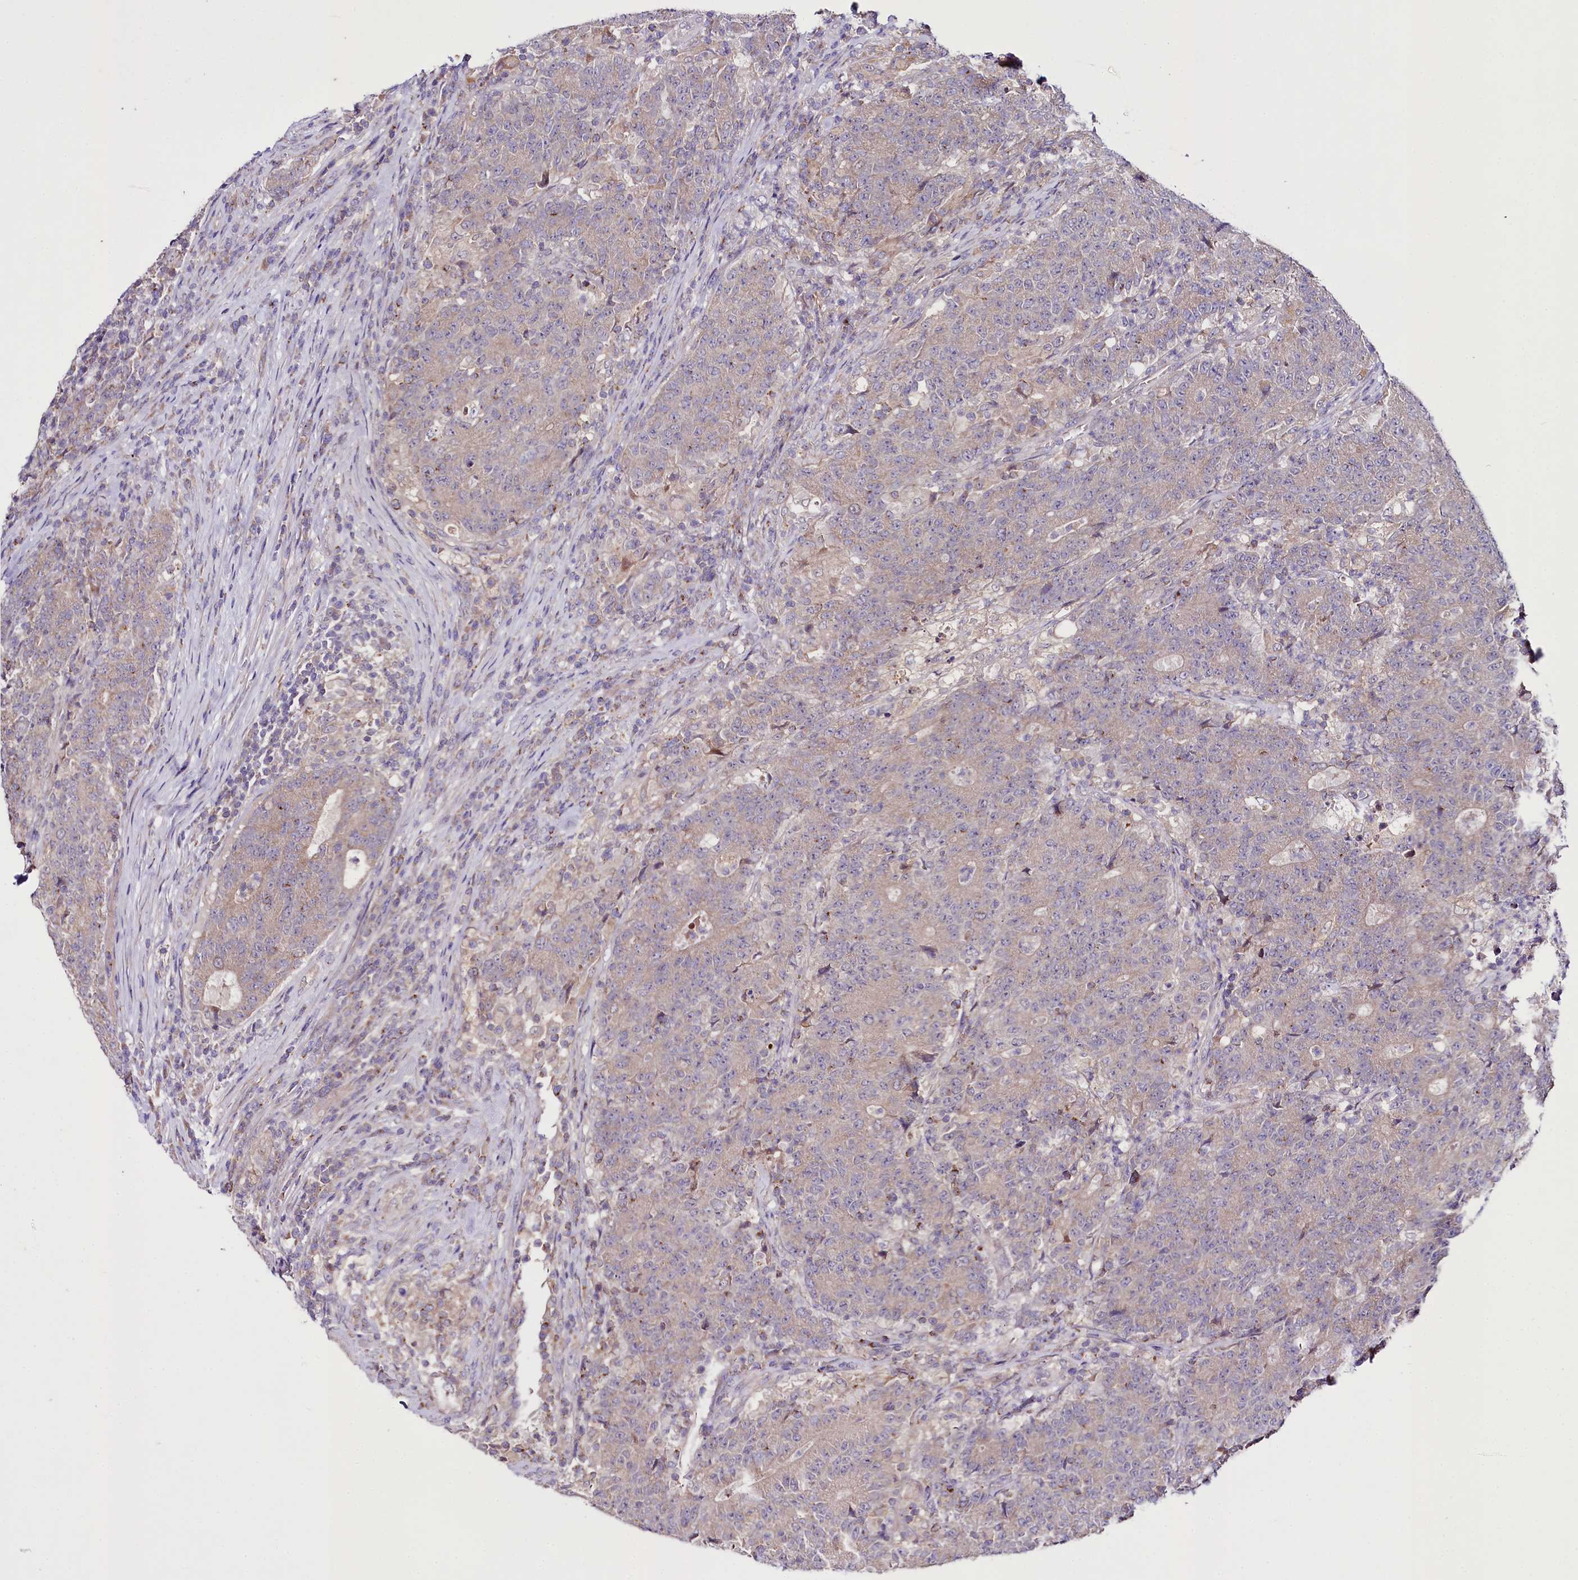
{"staining": {"intensity": "negative", "quantity": "none", "location": "none"}, "tissue": "colorectal cancer", "cell_type": "Tumor cells", "image_type": "cancer", "snomed": [{"axis": "morphology", "description": "Adenocarcinoma, NOS"}, {"axis": "topography", "description": "Colon"}], "caption": "There is no significant positivity in tumor cells of colorectal cancer. The staining was performed using DAB (3,3'-diaminobenzidine) to visualize the protein expression in brown, while the nuclei were stained in blue with hematoxylin (Magnification: 20x).", "gene": "ZNF45", "patient": {"sex": "female", "age": 75}}